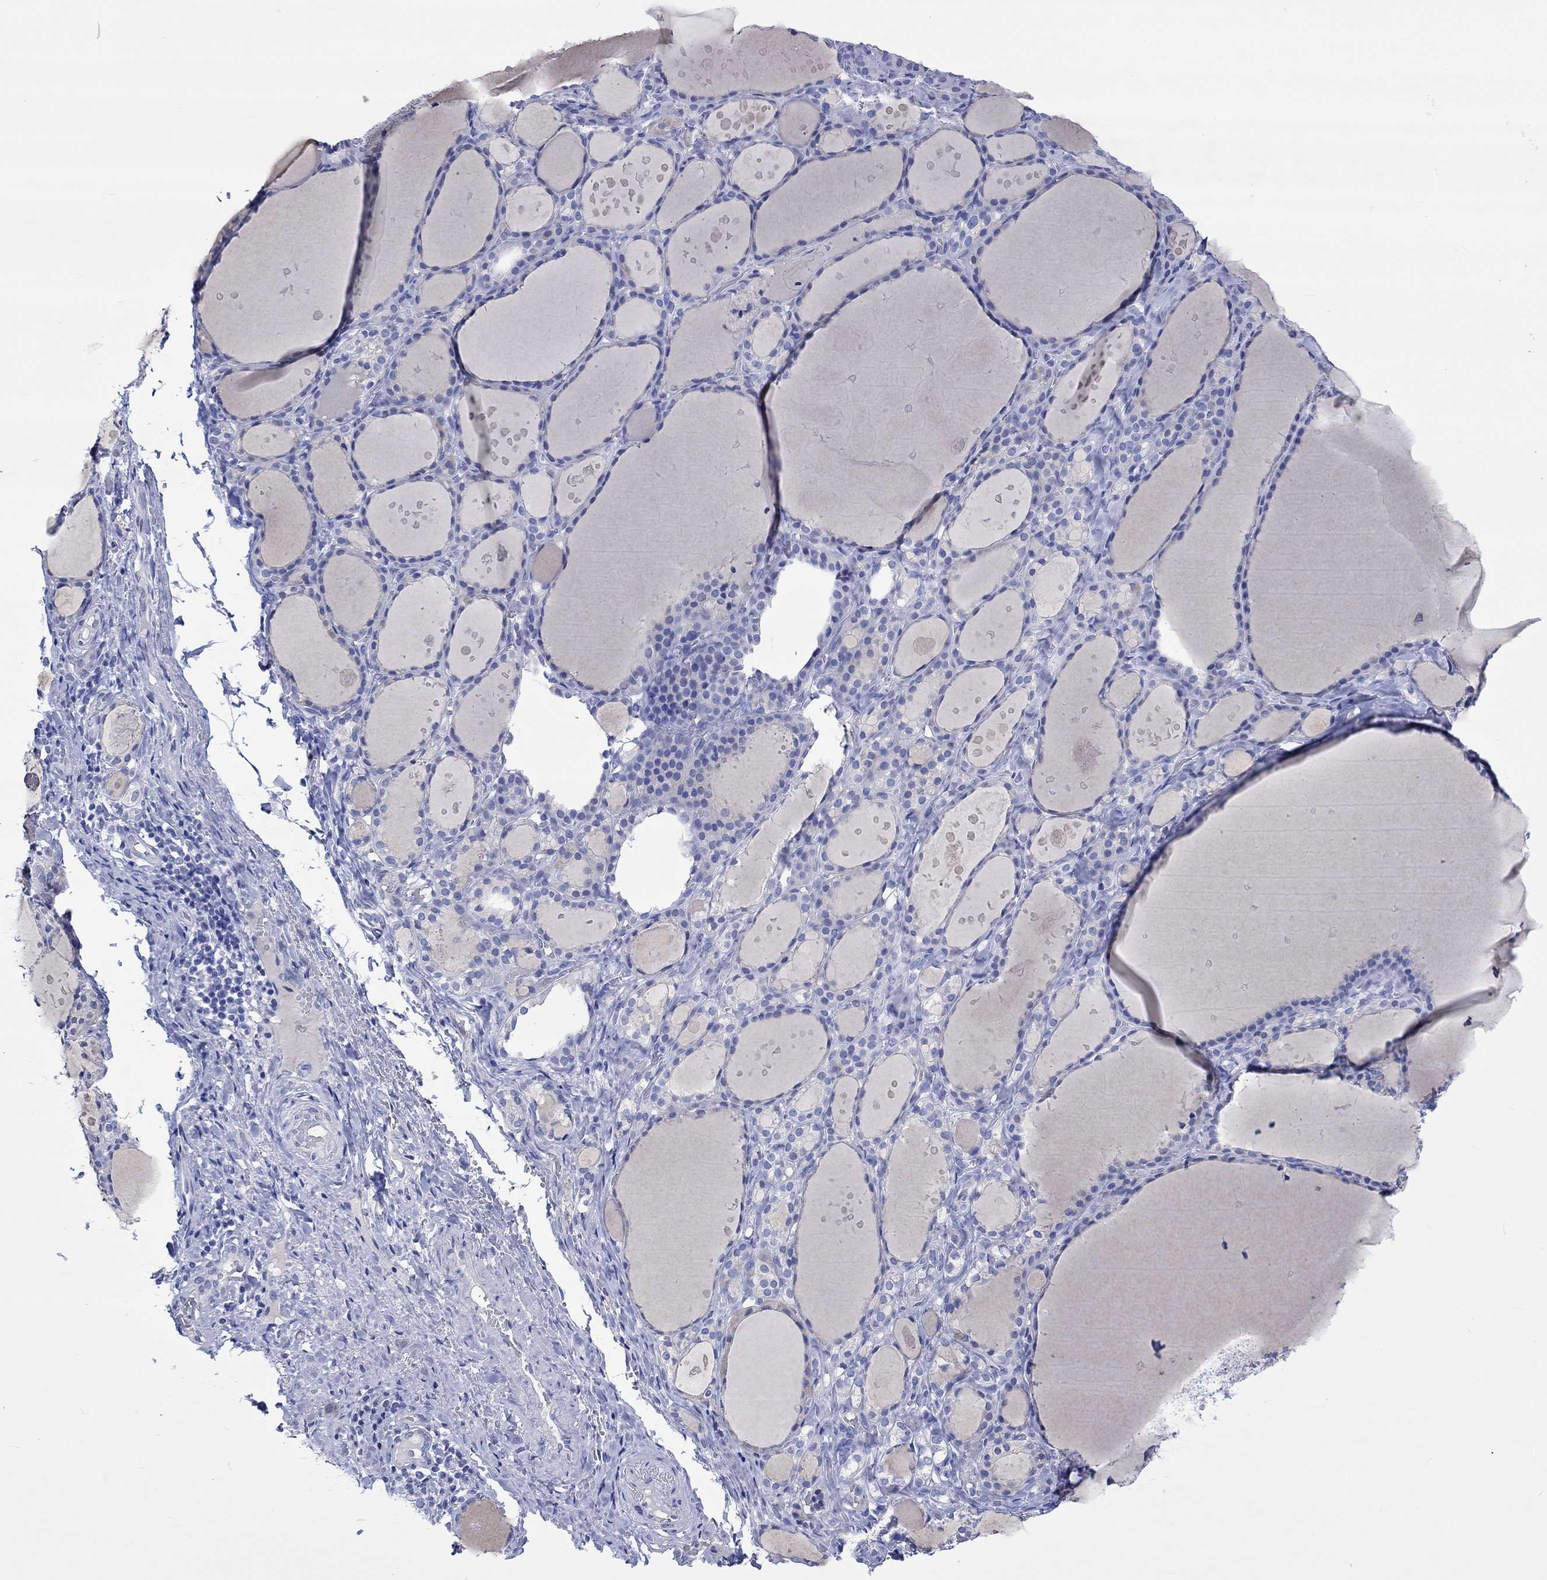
{"staining": {"intensity": "negative", "quantity": "none", "location": "none"}, "tissue": "thyroid gland", "cell_type": "Glandular cells", "image_type": "normal", "snomed": [{"axis": "morphology", "description": "Normal tissue, NOS"}, {"axis": "topography", "description": "Thyroid gland"}], "caption": "An IHC micrograph of unremarkable thyroid gland is shown. There is no staining in glandular cells of thyroid gland. (DAB IHC with hematoxylin counter stain).", "gene": "HARBI1", "patient": {"sex": "male", "age": 68}}